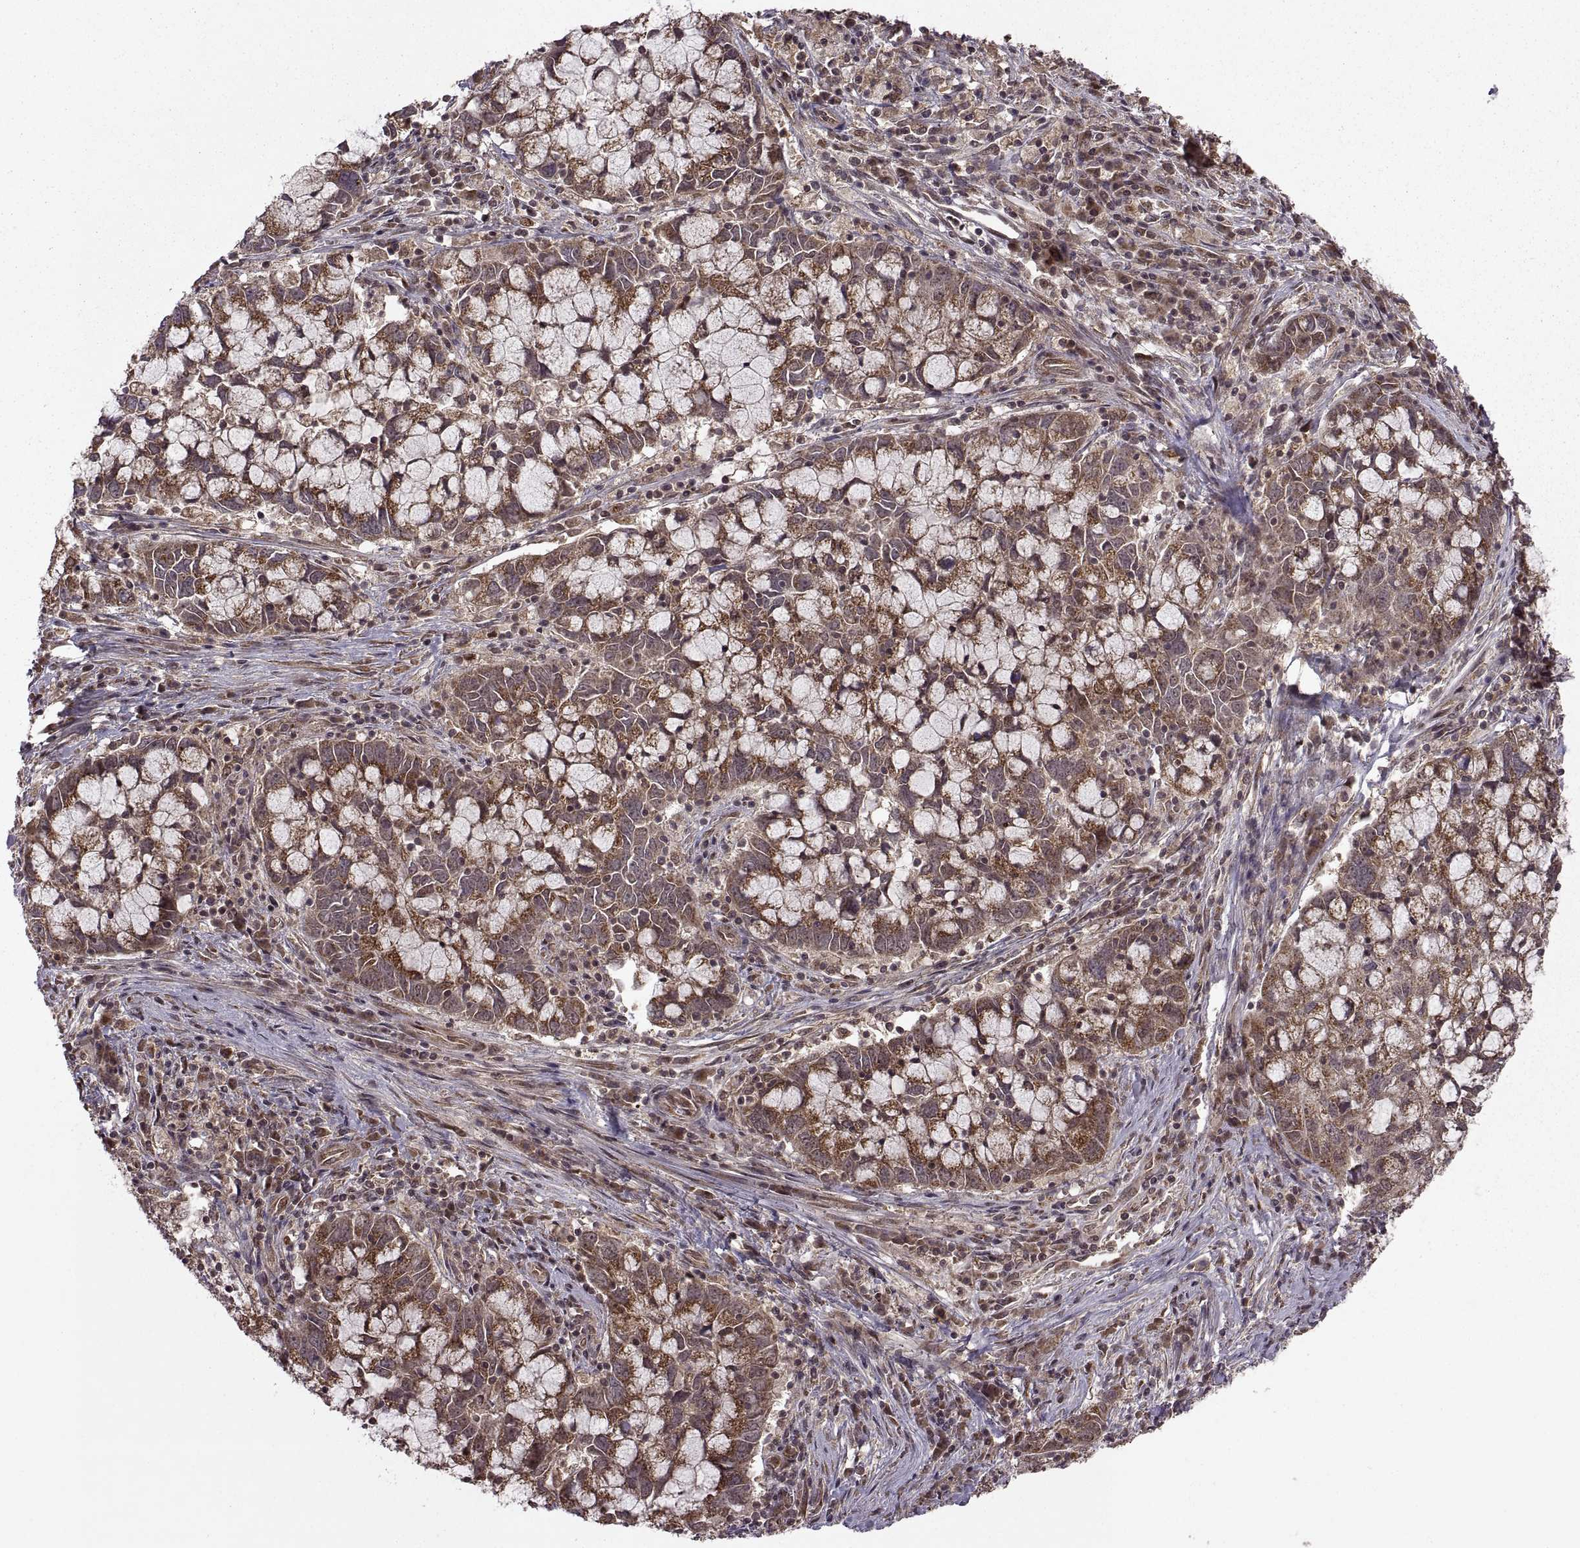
{"staining": {"intensity": "moderate", "quantity": ">75%", "location": "cytoplasmic/membranous"}, "tissue": "cervical cancer", "cell_type": "Tumor cells", "image_type": "cancer", "snomed": [{"axis": "morphology", "description": "Adenocarcinoma, NOS"}, {"axis": "topography", "description": "Cervix"}], "caption": "DAB immunohistochemical staining of cervical cancer (adenocarcinoma) reveals moderate cytoplasmic/membranous protein expression in about >75% of tumor cells.", "gene": "PTOV1", "patient": {"sex": "female", "age": 40}}